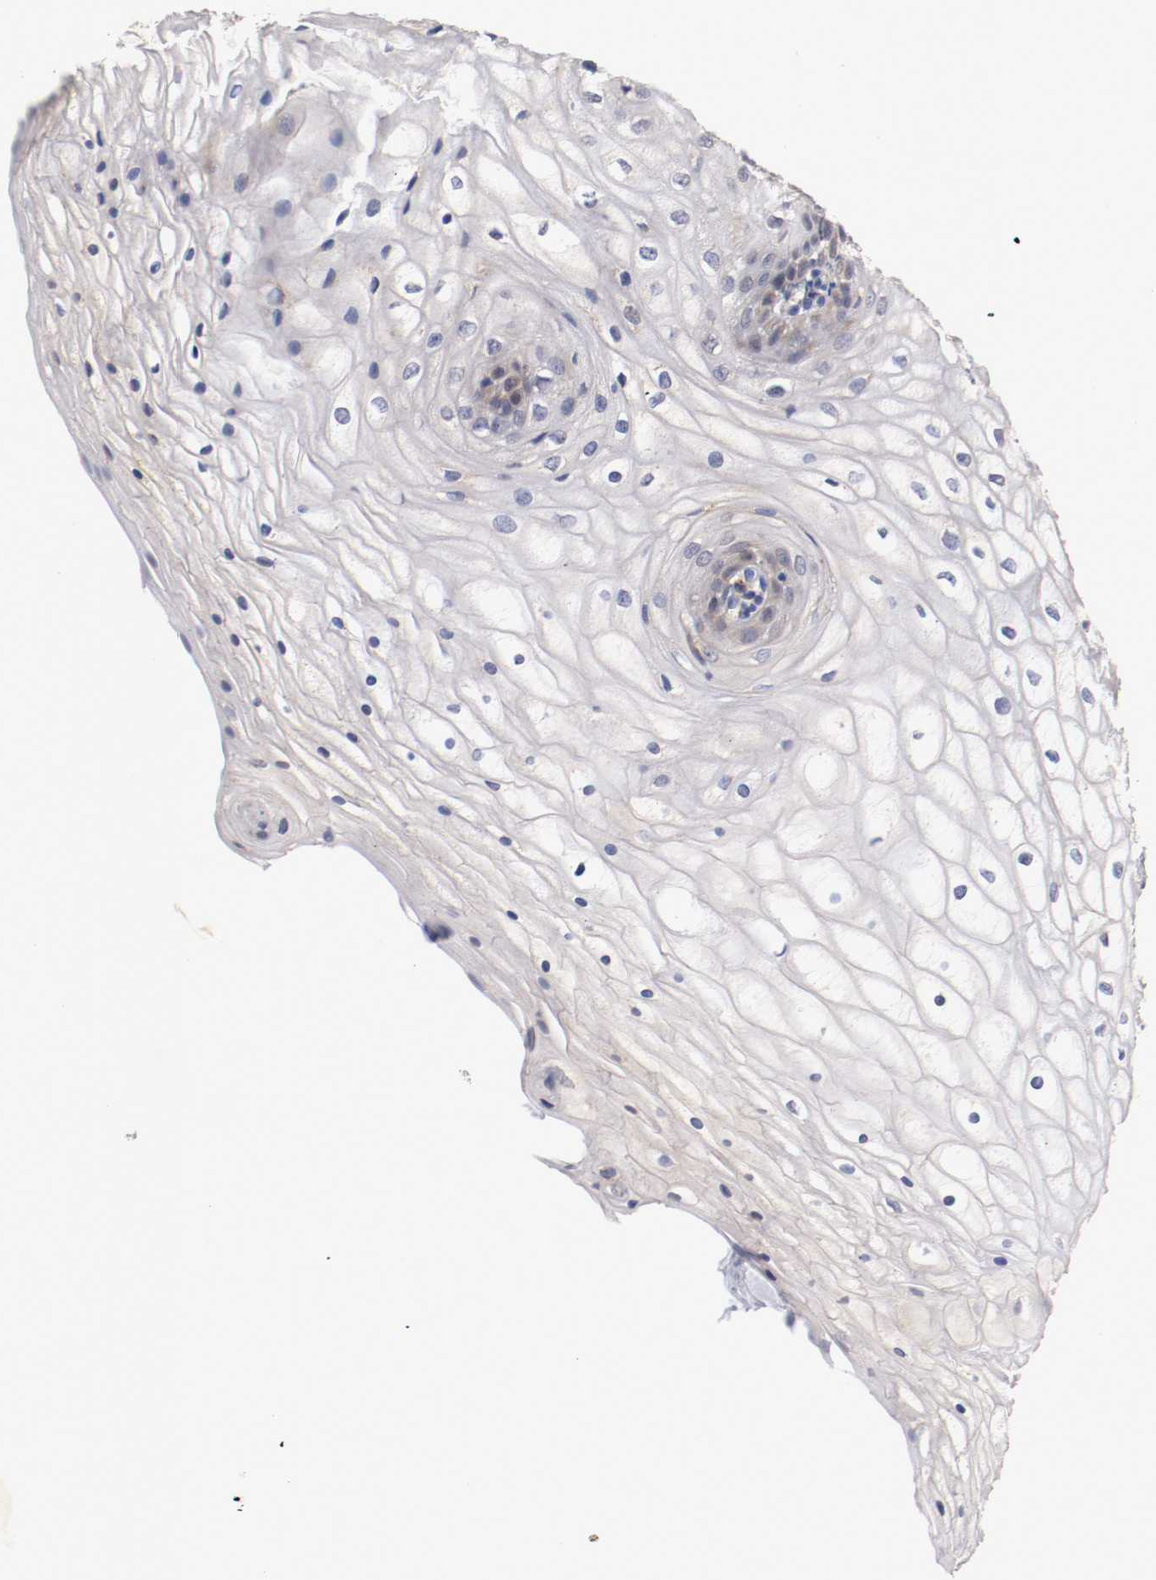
{"staining": {"intensity": "weak", "quantity": "<25%", "location": "cytoplasmic/membranous"}, "tissue": "vagina", "cell_type": "Squamous epithelial cells", "image_type": "normal", "snomed": [{"axis": "morphology", "description": "Normal tissue, NOS"}, {"axis": "topography", "description": "Vagina"}], "caption": "Squamous epithelial cells are negative for brown protein staining in unremarkable vagina. (DAB (3,3'-diaminobenzidine) IHC, high magnification).", "gene": "SEMA5A", "patient": {"sex": "female", "age": 34}}